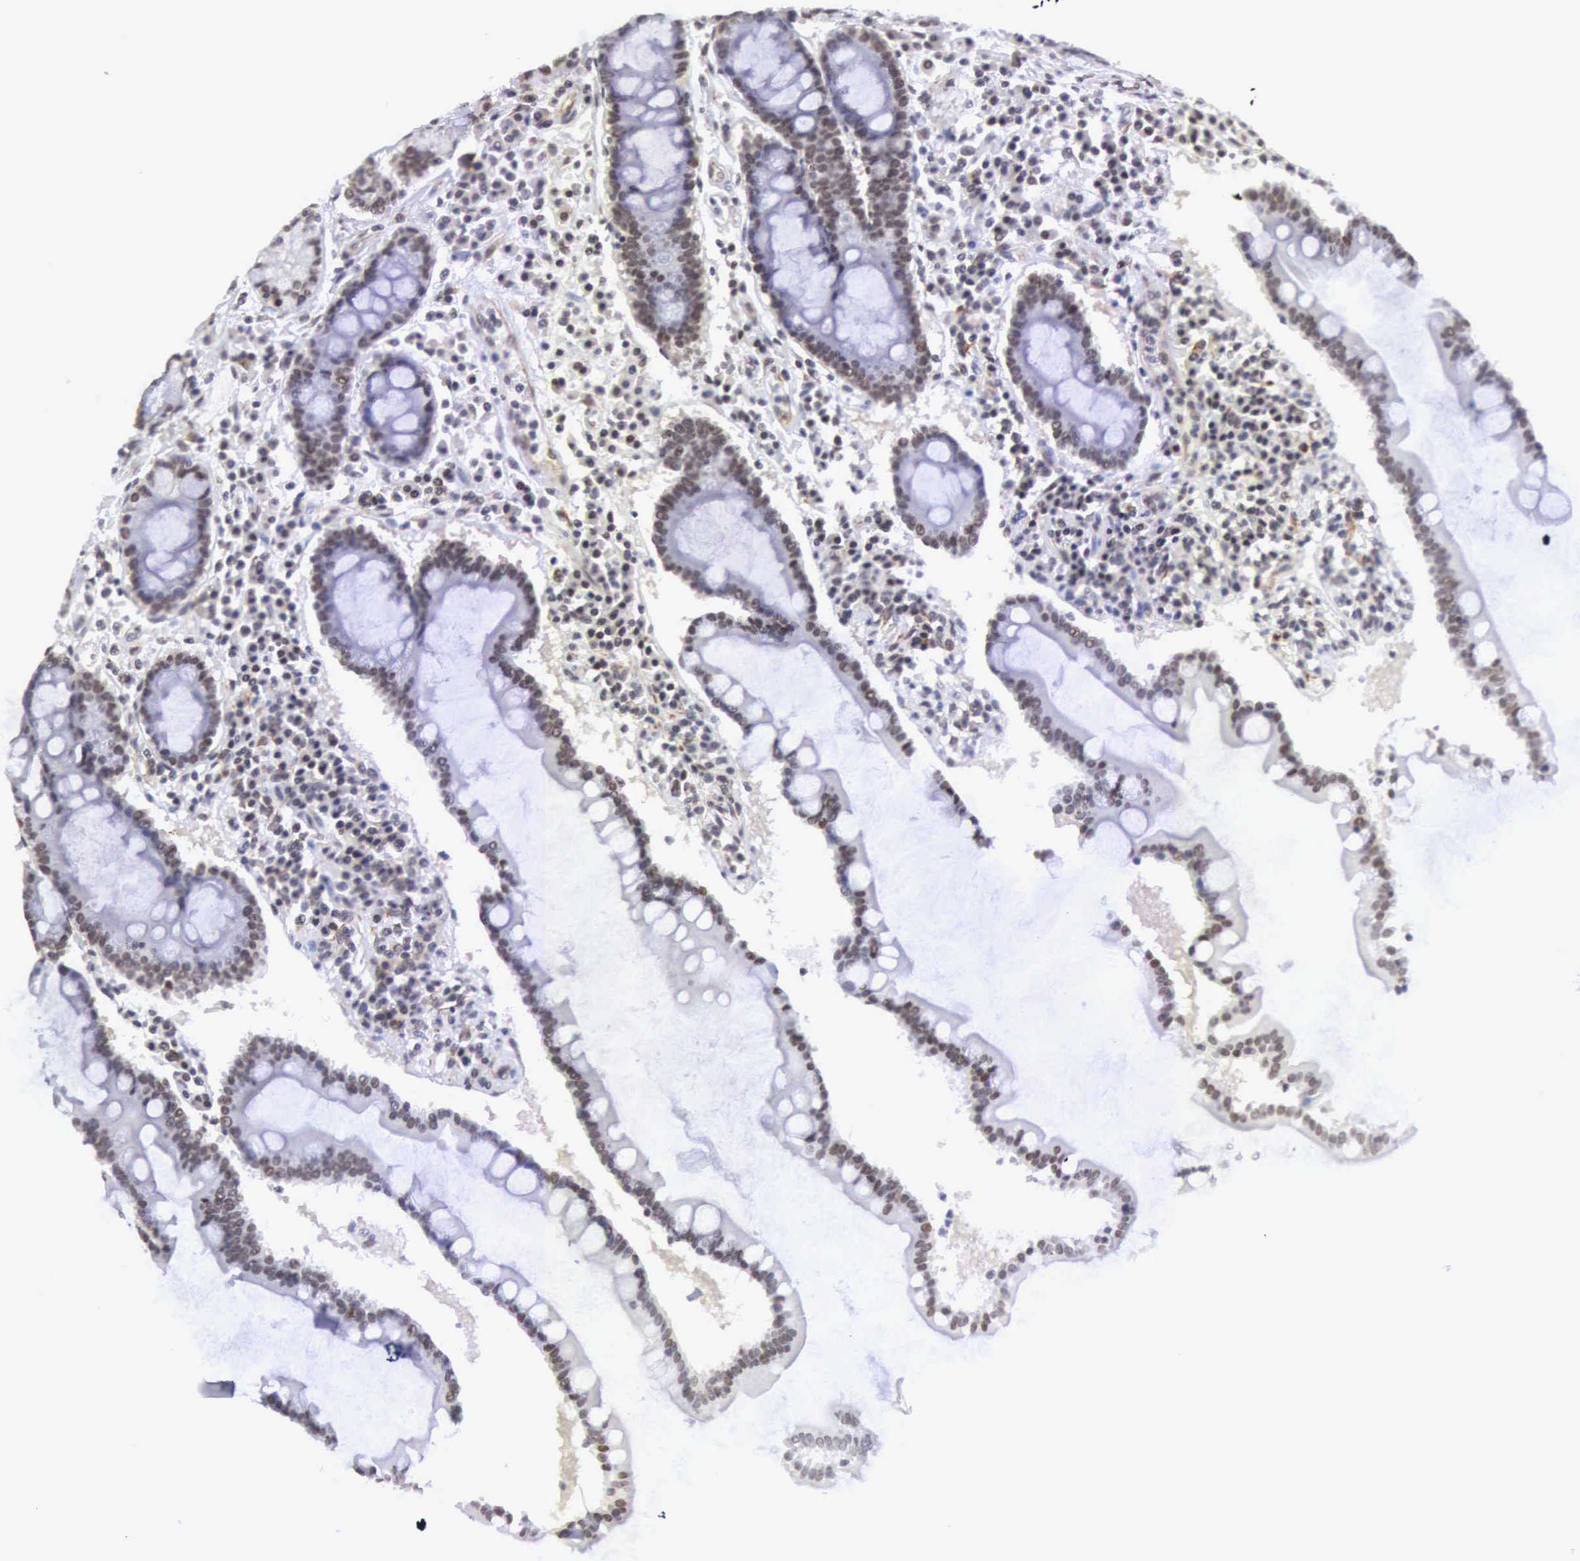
{"staining": {"intensity": "moderate", "quantity": ">75%", "location": "nuclear"}, "tissue": "duodenum", "cell_type": "Glandular cells", "image_type": "normal", "snomed": [{"axis": "morphology", "description": "Normal tissue, NOS"}, {"axis": "topography", "description": "Duodenum"}], "caption": "Immunohistochemistry of unremarkable human duodenum shows medium levels of moderate nuclear staining in about >75% of glandular cells. Immunohistochemistry stains the protein in brown and the nuclei are stained blue.", "gene": "MORC2", "patient": {"sex": "male", "age": 73}}